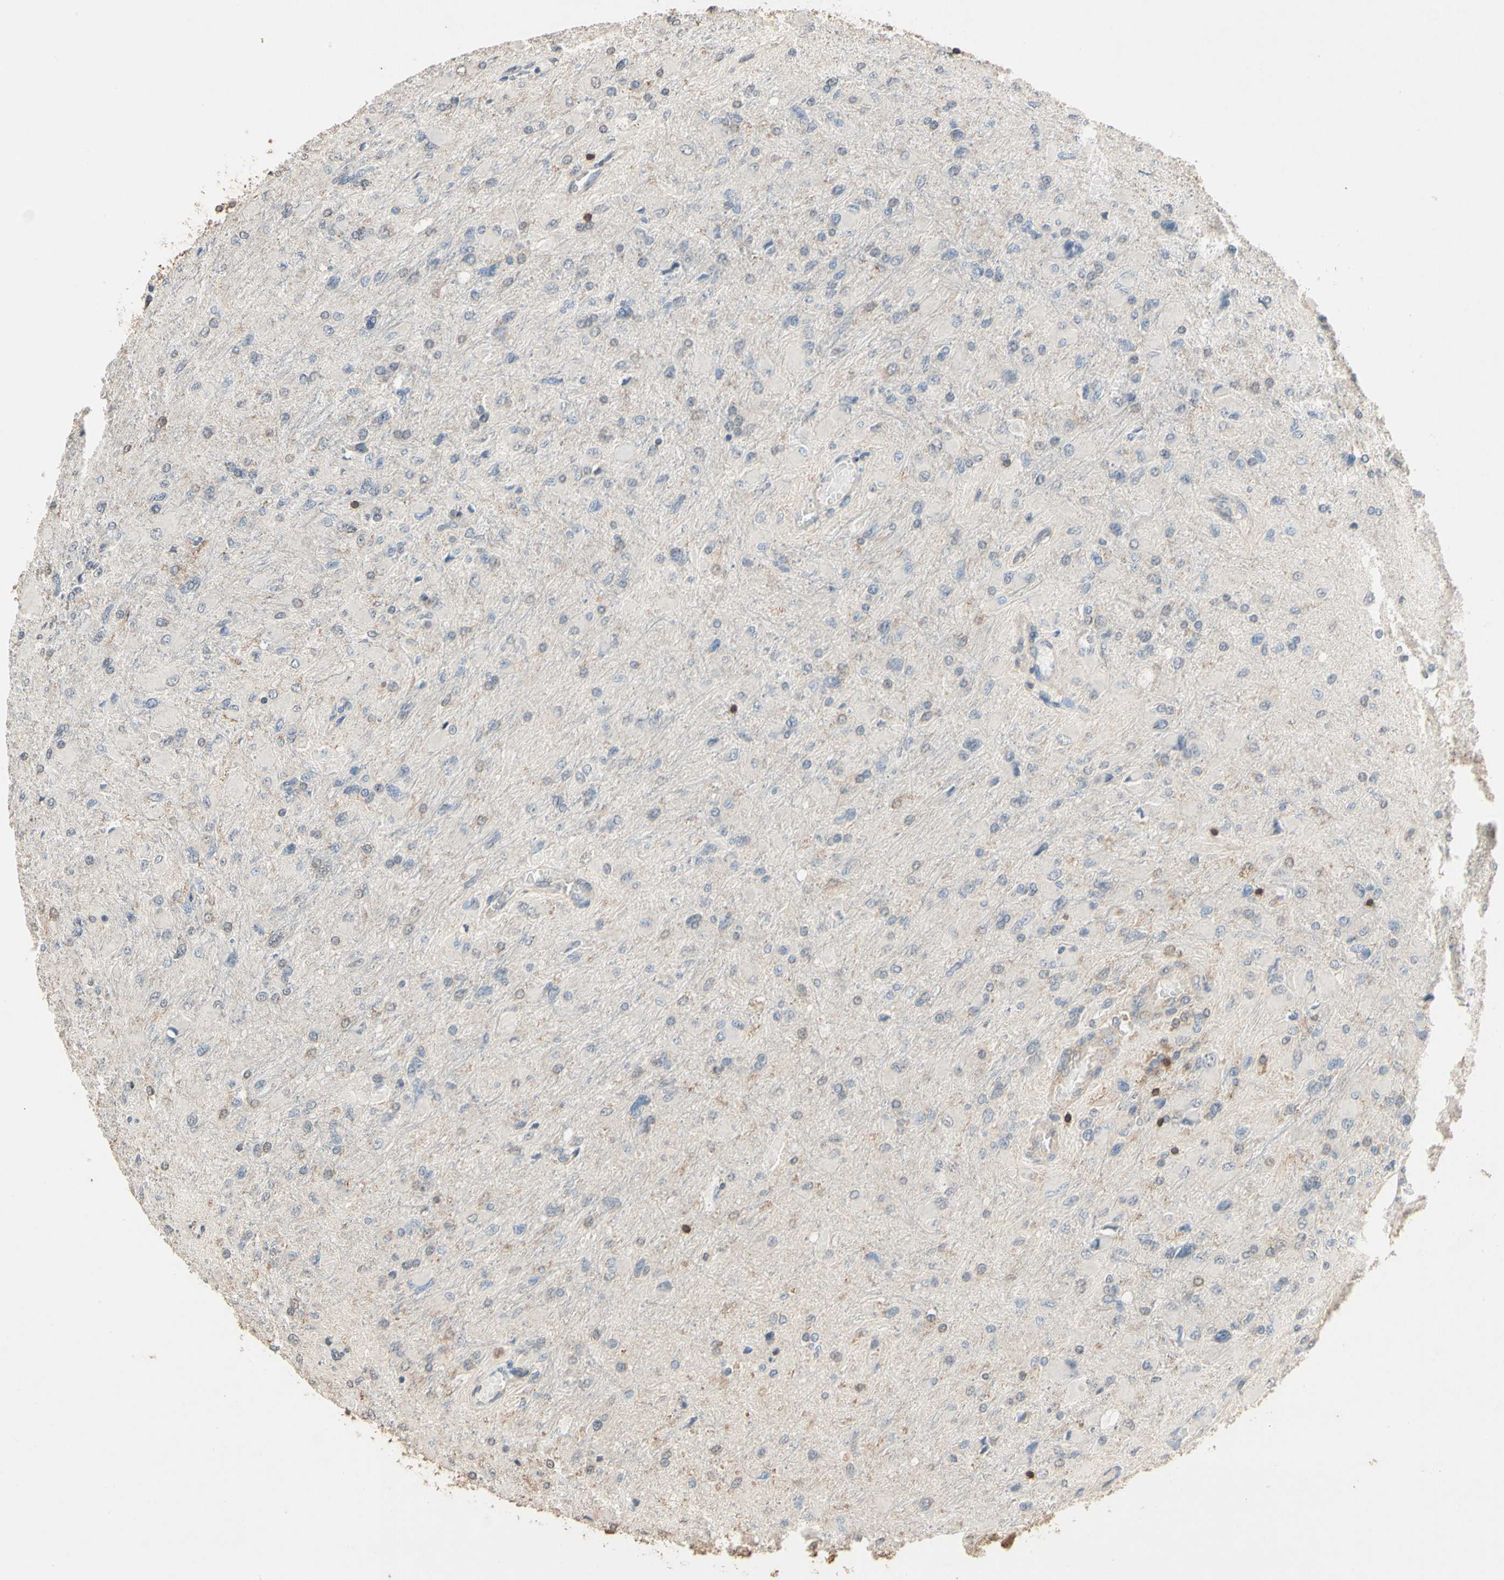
{"staining": {"intensity": "negative", "quantity": "none", "location": "none"}, "tissue": "glioma", "cell_type": "Tumor cells", "image_type": "cancer", "snomed": [{"axis": "morphology", "description": "Glioma, malignant, High grade"}, {"axis": "topography", "description": "Cerebral cortex"}], "caption": "This is an immunohistochemistry image of human malignant high-grade glioma. There is no positivity in tumor cells.", "gene": "MAP3K10", "patient": {"sex": "female", "age": 36}}